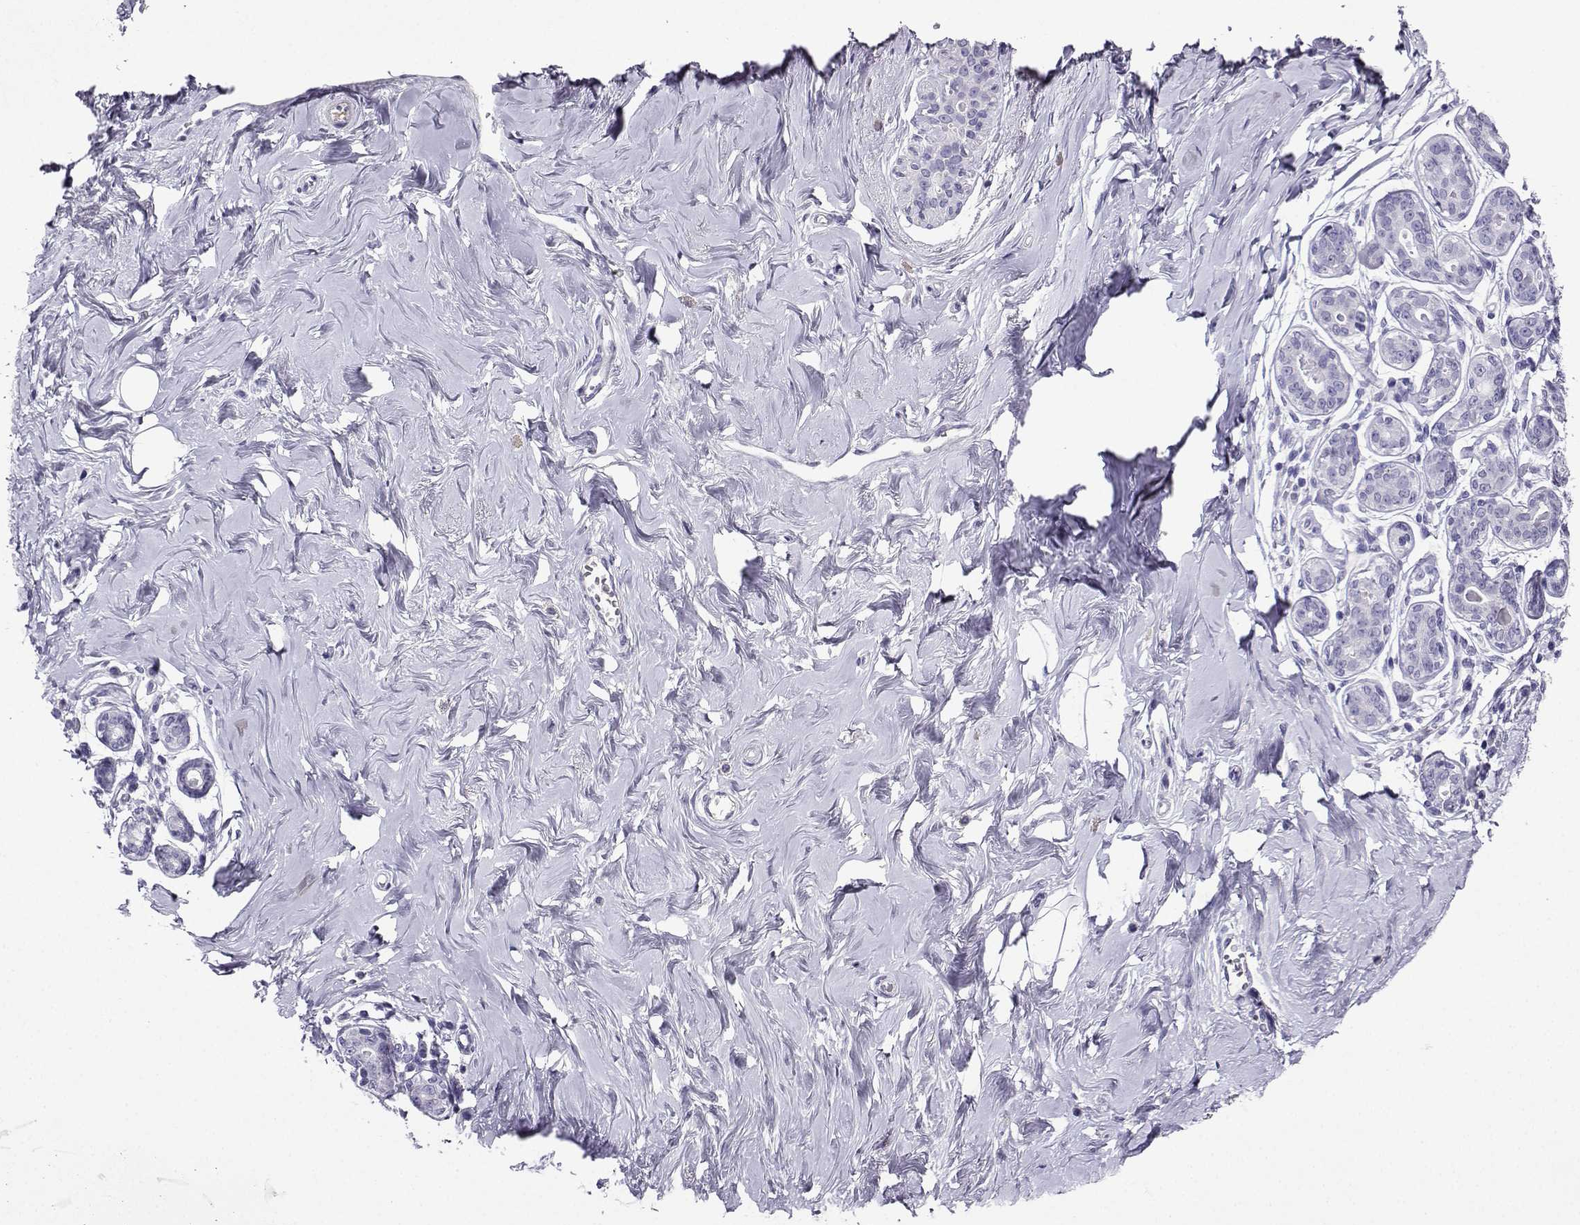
{"staining": {"intensity": "negative", "quantity": "none", "location": "none"}, "tissue": "breast", "cell_type": "Adipocytes", "image_type": "normal", "snomed": [{"axis": "morphology", "description": "Normal tissue, NOS"}, {"axis": "topography", "description": "Skin"}, {"axis": "topography", "description": "Breast"}], "caption": "An image of breast stained for a protein displays no brown staining in adipocytes. (Brightfield microscopy of DAB (3,3'-diaminobenzidine) immunohistochemistry at high magnification).", "gene": "GRIK4", "patient": {"sex": "female", "age": 43}}